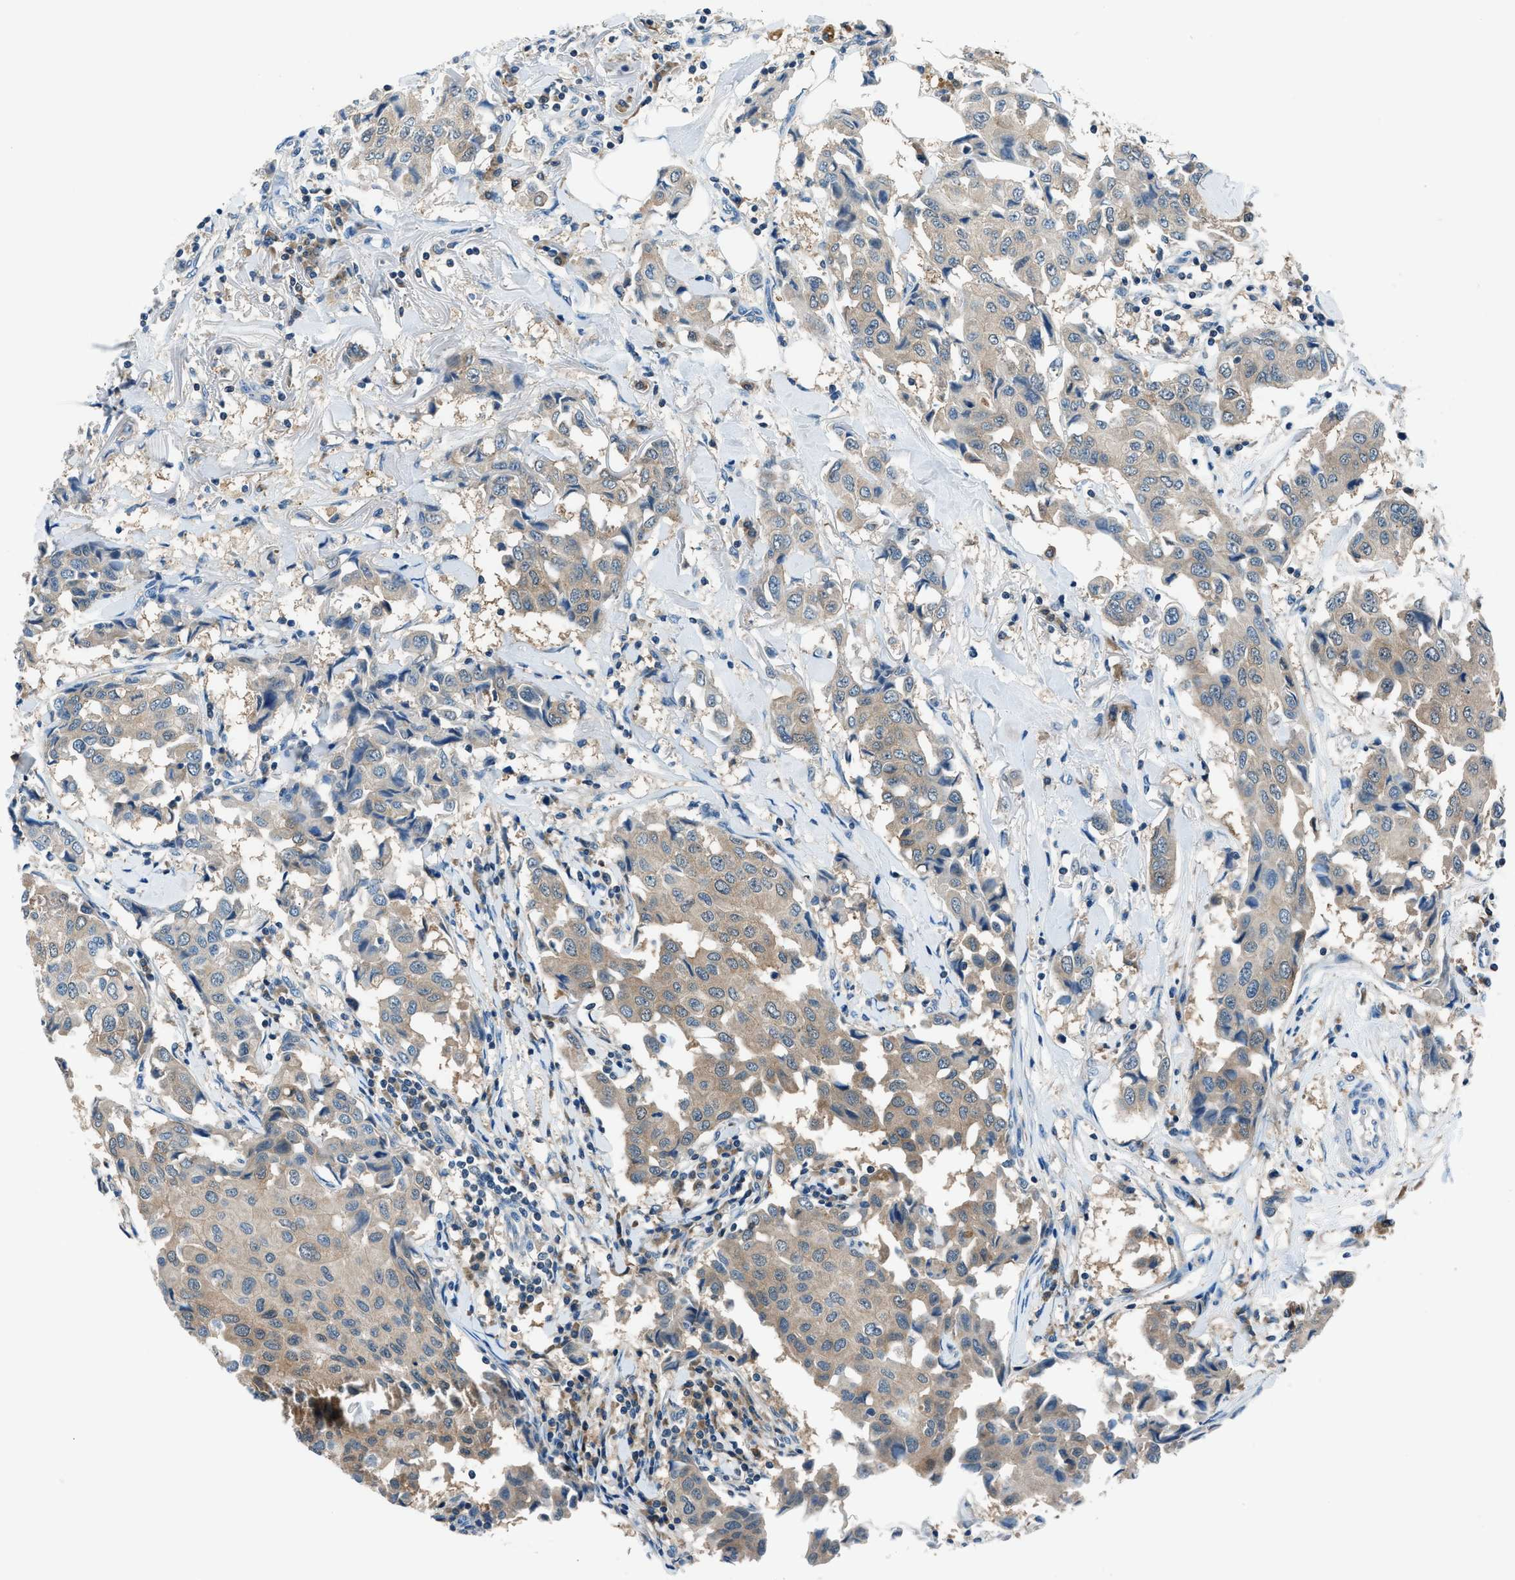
{"staining": {"intensity": "weak", "quantity": "25%-75%", "location": "cytoplasmic/membranous"}, "tissue": "breast cancer", "cell_type": "Tumor cells", "image_type": "cancer", "snomed": [{"axis": "morphology", "description": "Duct carcinoma"}, {"axis": "topography", "description": "Breast"}], "caption": "Immunohistochemistry (DAB) staining of human breast cancer (infiltrating ductal carcinoma) reveals weak cytoplasmic/membranous protein expression in approximately 25%-75% of tumor cells.", "gene": "ACP1", "patient": {"sex": "female", "age": 80}}